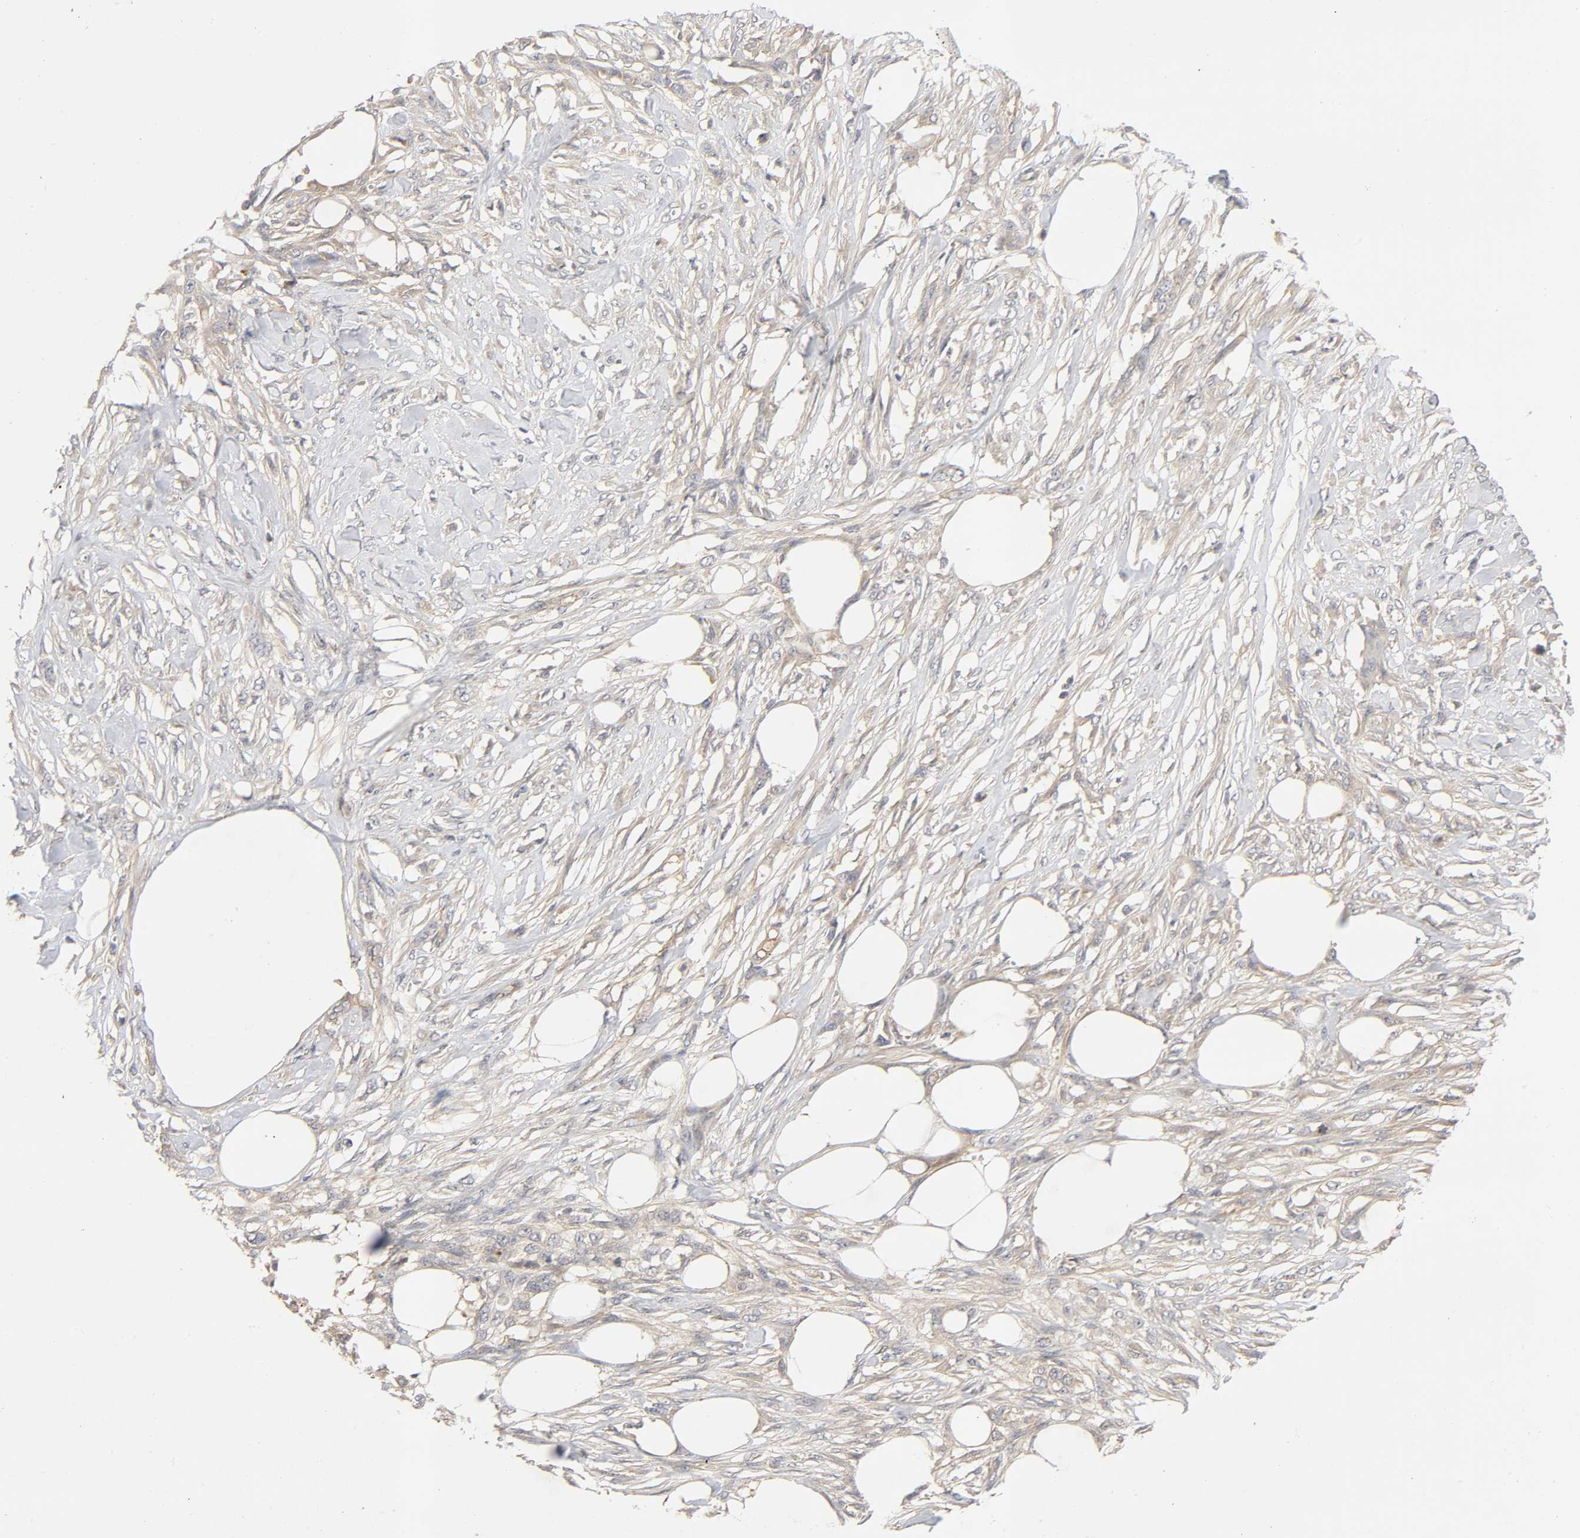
{"staining": {"intensity": "moderate", "quantity": ">75%", "location": "cytoplasmic/membranous"}, "tissue": "skin cancer", "cell_type": "Tumor cells", "image_type": "cancer", "snomed": [{"axis": "morphology", "description": "Normal tissue, NOS"}, {"axis": "morphology", "description": "Squamous cell carcinoma, NOS"}, {"axis": "topography", "description": "Skin"}], "caption": "Squamous cell carcinoma (skin) stained with IHC shows moderate cytoplasmic/membranous positivity in approximately >75% of tumor cells. (IHC, brightfield microscopy, high magnification).", "gene": "CPB2", "patient": {"sex": "female", "age": 59}}